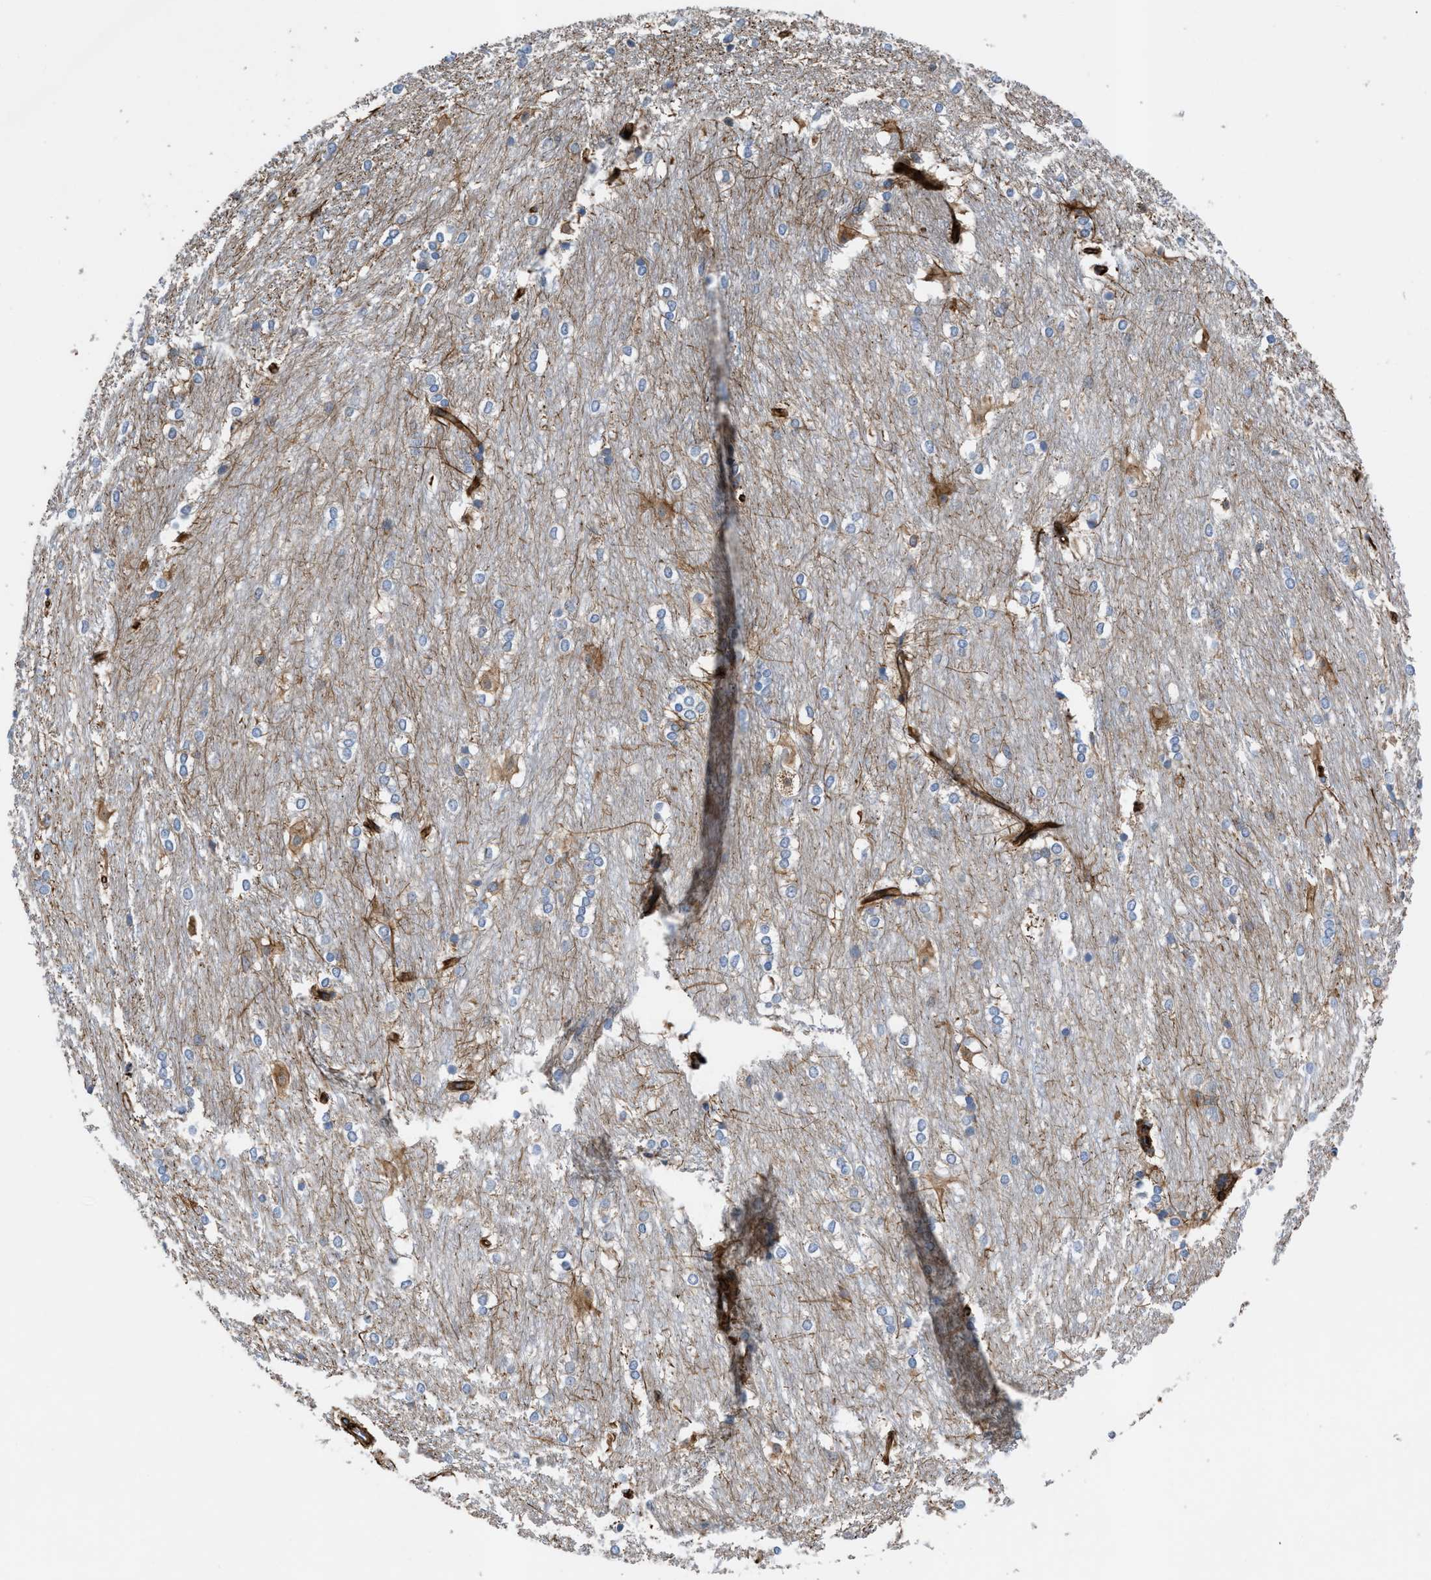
{"staining": {"intensity": "weak", "quantity": "<25%", "location": "cytoplasmic/membranous"}, "tissue": "caudate", "cell_type": "Glial cells", "image_type": "normal", "snomed": [{"axis": "morphology", "description": "Normal tissue, NOS"}, {"axis": "topography", "description": "Lateral ventricle wall"}], "caption": "This is an immunohistochemistry image of unremarkable caudate. There is no staining in glial cells.", "gene": "PTPRE", "patient": {"sex": "female", "age": 19}}